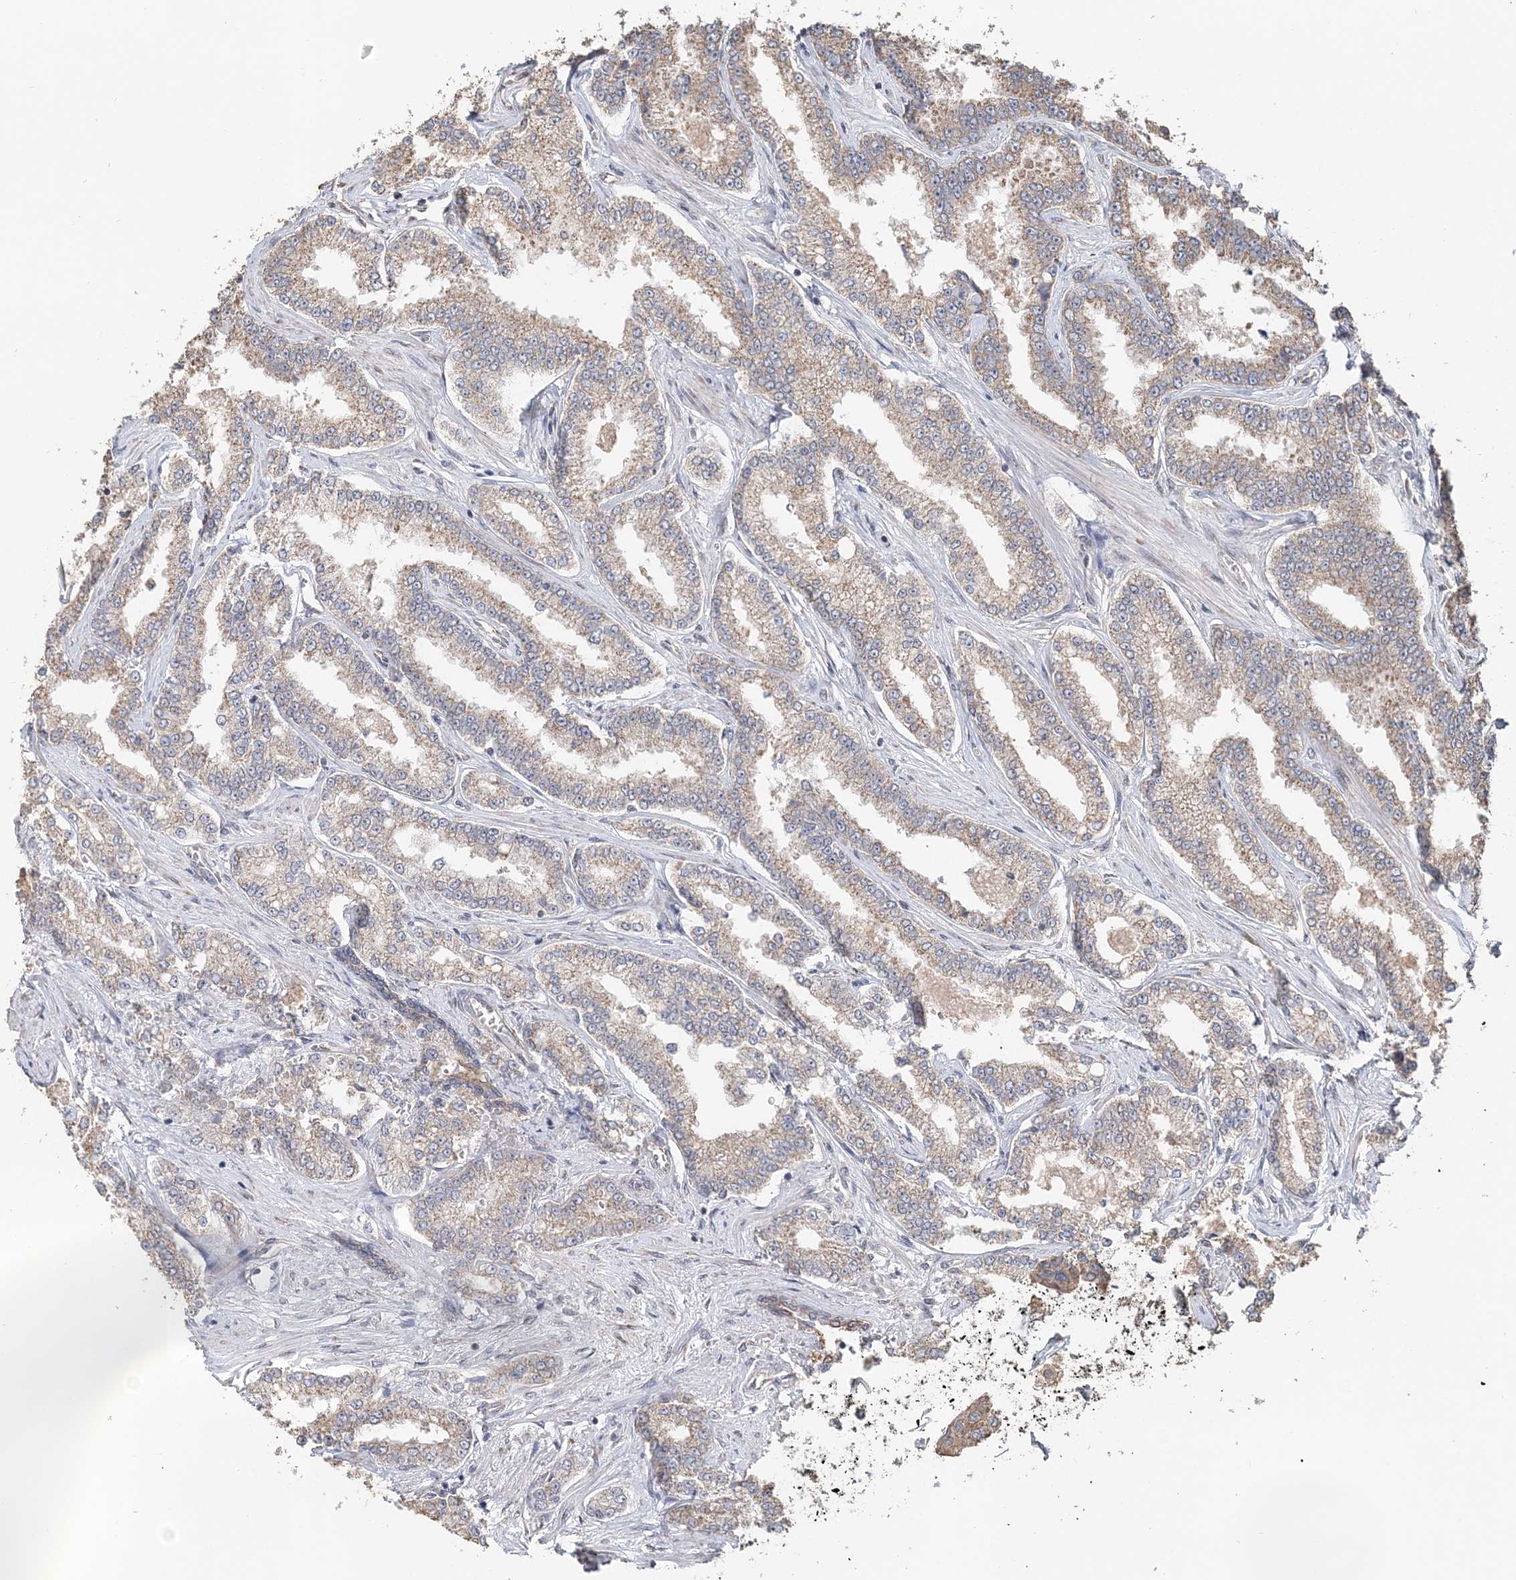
{"staining": {"intensity": "weak", "quantity": ">75%", "location": "cytoplasmic/membranous"}, "tissue": "prostate cancer", "cell_type": "Tumor cells", "image_type": "cancer", "snomed": [{"axis": "morphology", "description": "Normal tissue, NOS"}, {"axis": "morphology", "description": "Adenocarcinoma, High grade"}, {"axis": "topography", "description": "Prostate"}], "caption": "IHC of high-grade adenocarcinoma (prostate) demonstrates low levels of weak cytoplasmic/membranous positivity in about >75% of tumor cells.", "gene": "FBXO38", "patient": {"sex": "male", "age": 83}}